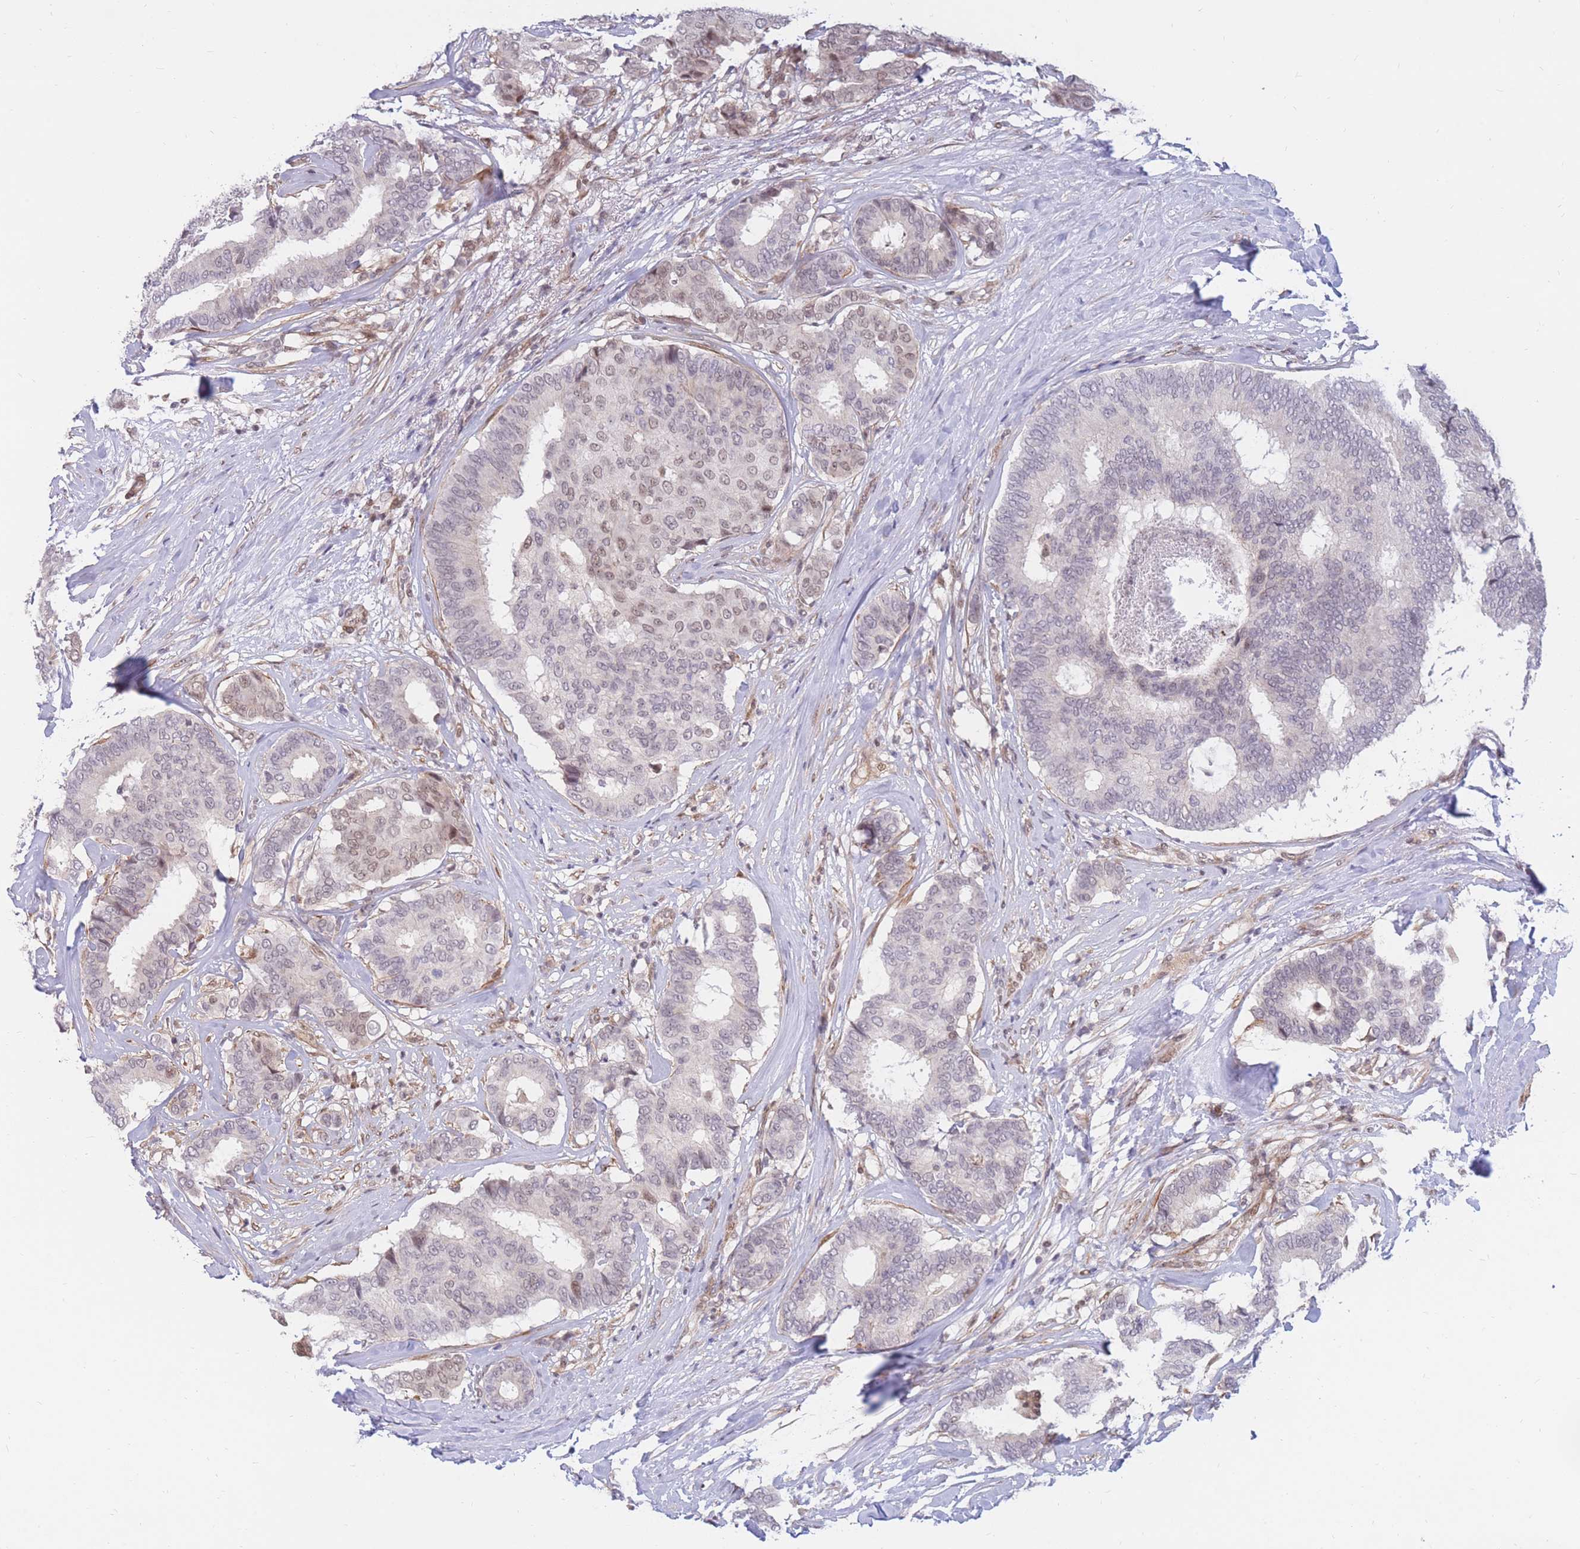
{"staining": {"intensity": "weak", "quantity": "25%-75%", "location": "nuclear"}, "tissue": "breast cancer", "cell_type": "Tumor cells", "image_type": "cancer", "snomed": [{"axis": "morphology", "description": "Duct carcinoma"}, {"axis": "topography", "description": "Breast"}], "caption": "A micrograph of human invasive ductal carcinoma (breast) stained for a protein displays weak nuclear brown staining in tumor cells.", "gene": "ERICH6B", "patient": {"sex": "female", "age": 75}}